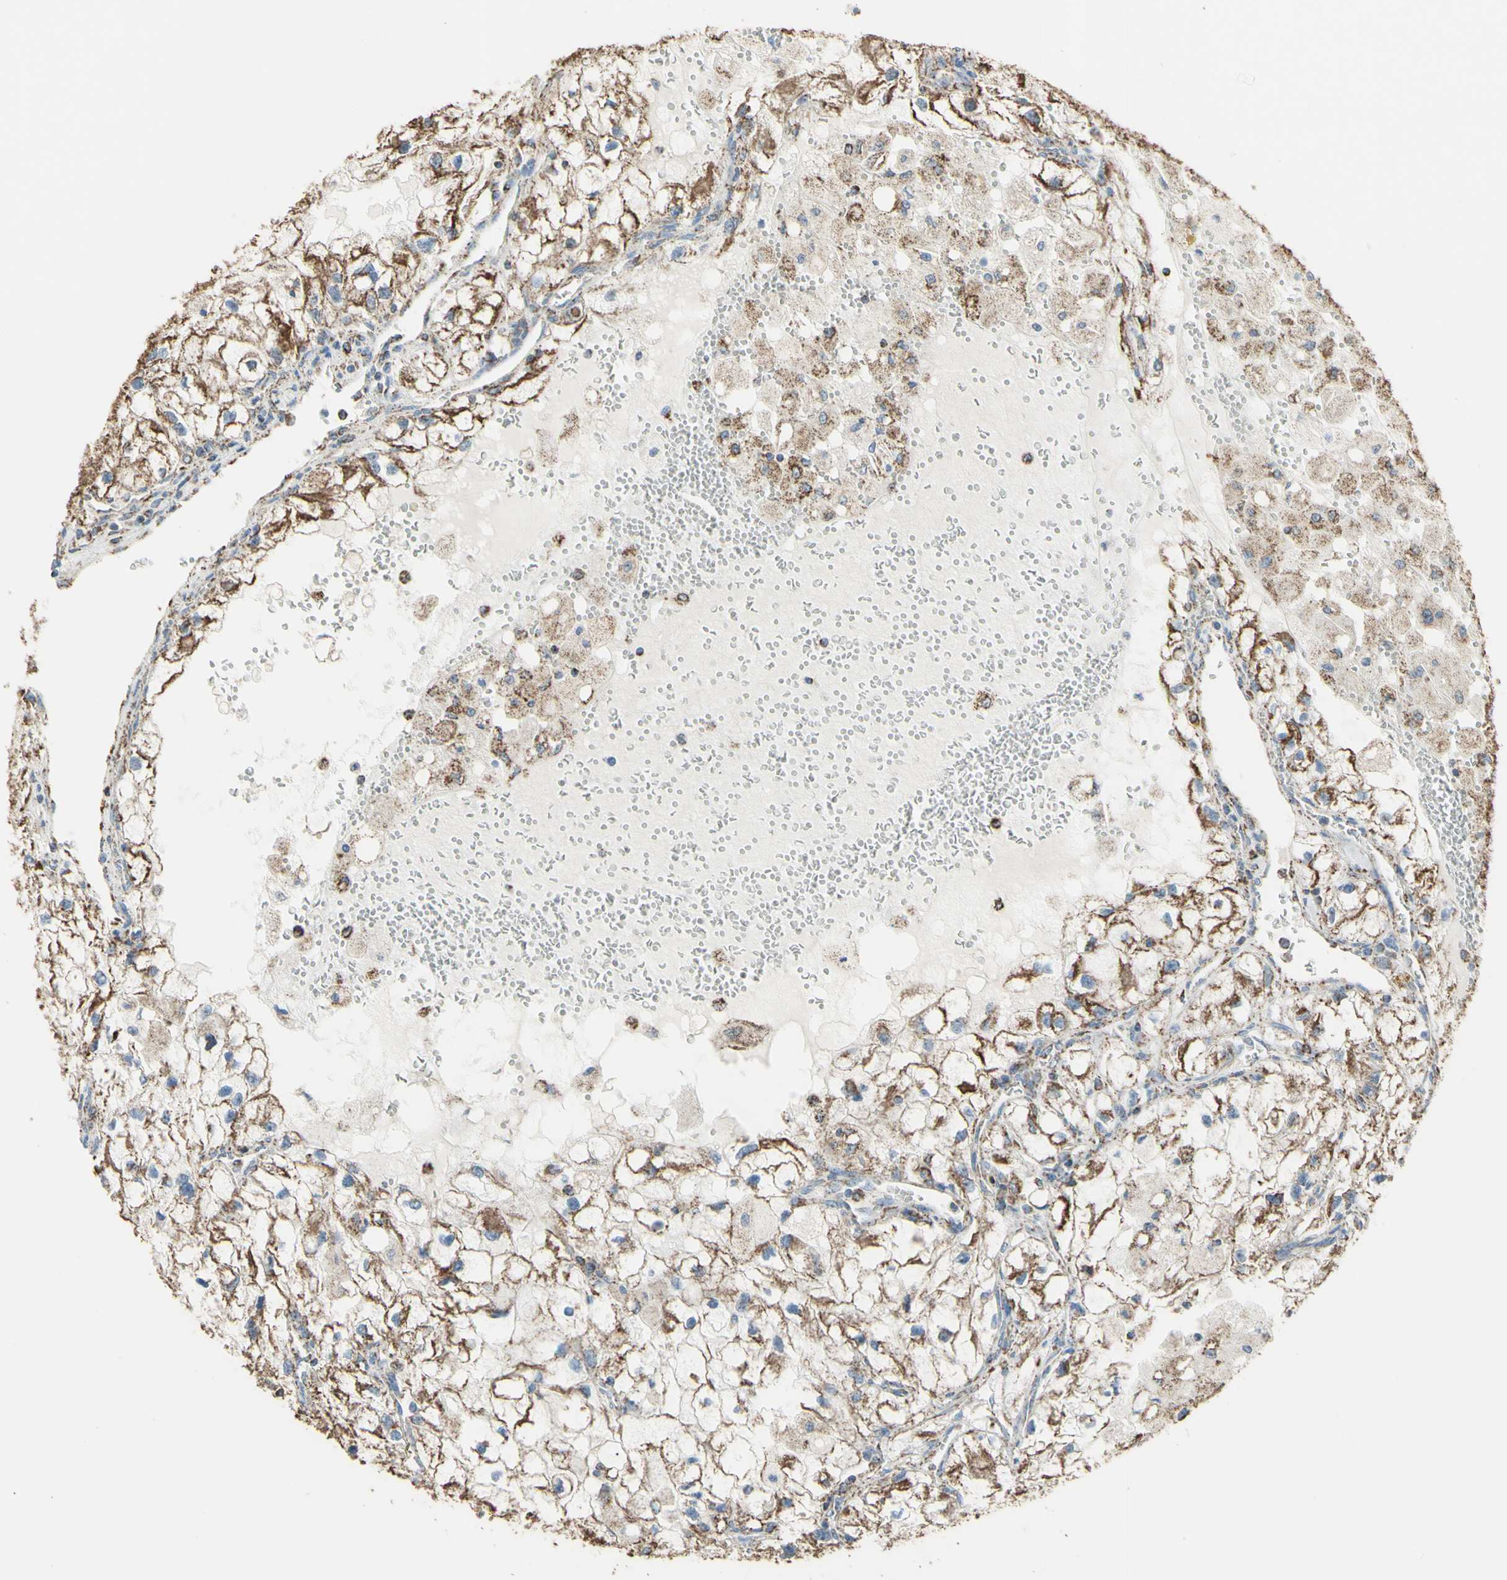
{"staining": {"intensity": "moderate", "quantity": "25%-75%", "location": "cytoplasmic/membranous"}, "tissue": "renal cancer", "cell_type": "Tumor cells", "image_type": "cancer", "snomed": [{"axis": "morphology", "description": "Adenocarcinoma, NOS"}, {"axis": "topography", "description": "Kidney"}], "caption": "This micrograph displays renal cancer stained with IHC to label a protein in brown. The cytoplasmic/membranous of tumor cells show moderate positivity for the protein. Nuclei are counter-stained blue.", "gene": "CMKLR2", "patient": {"sex": "female", "age": 70}}